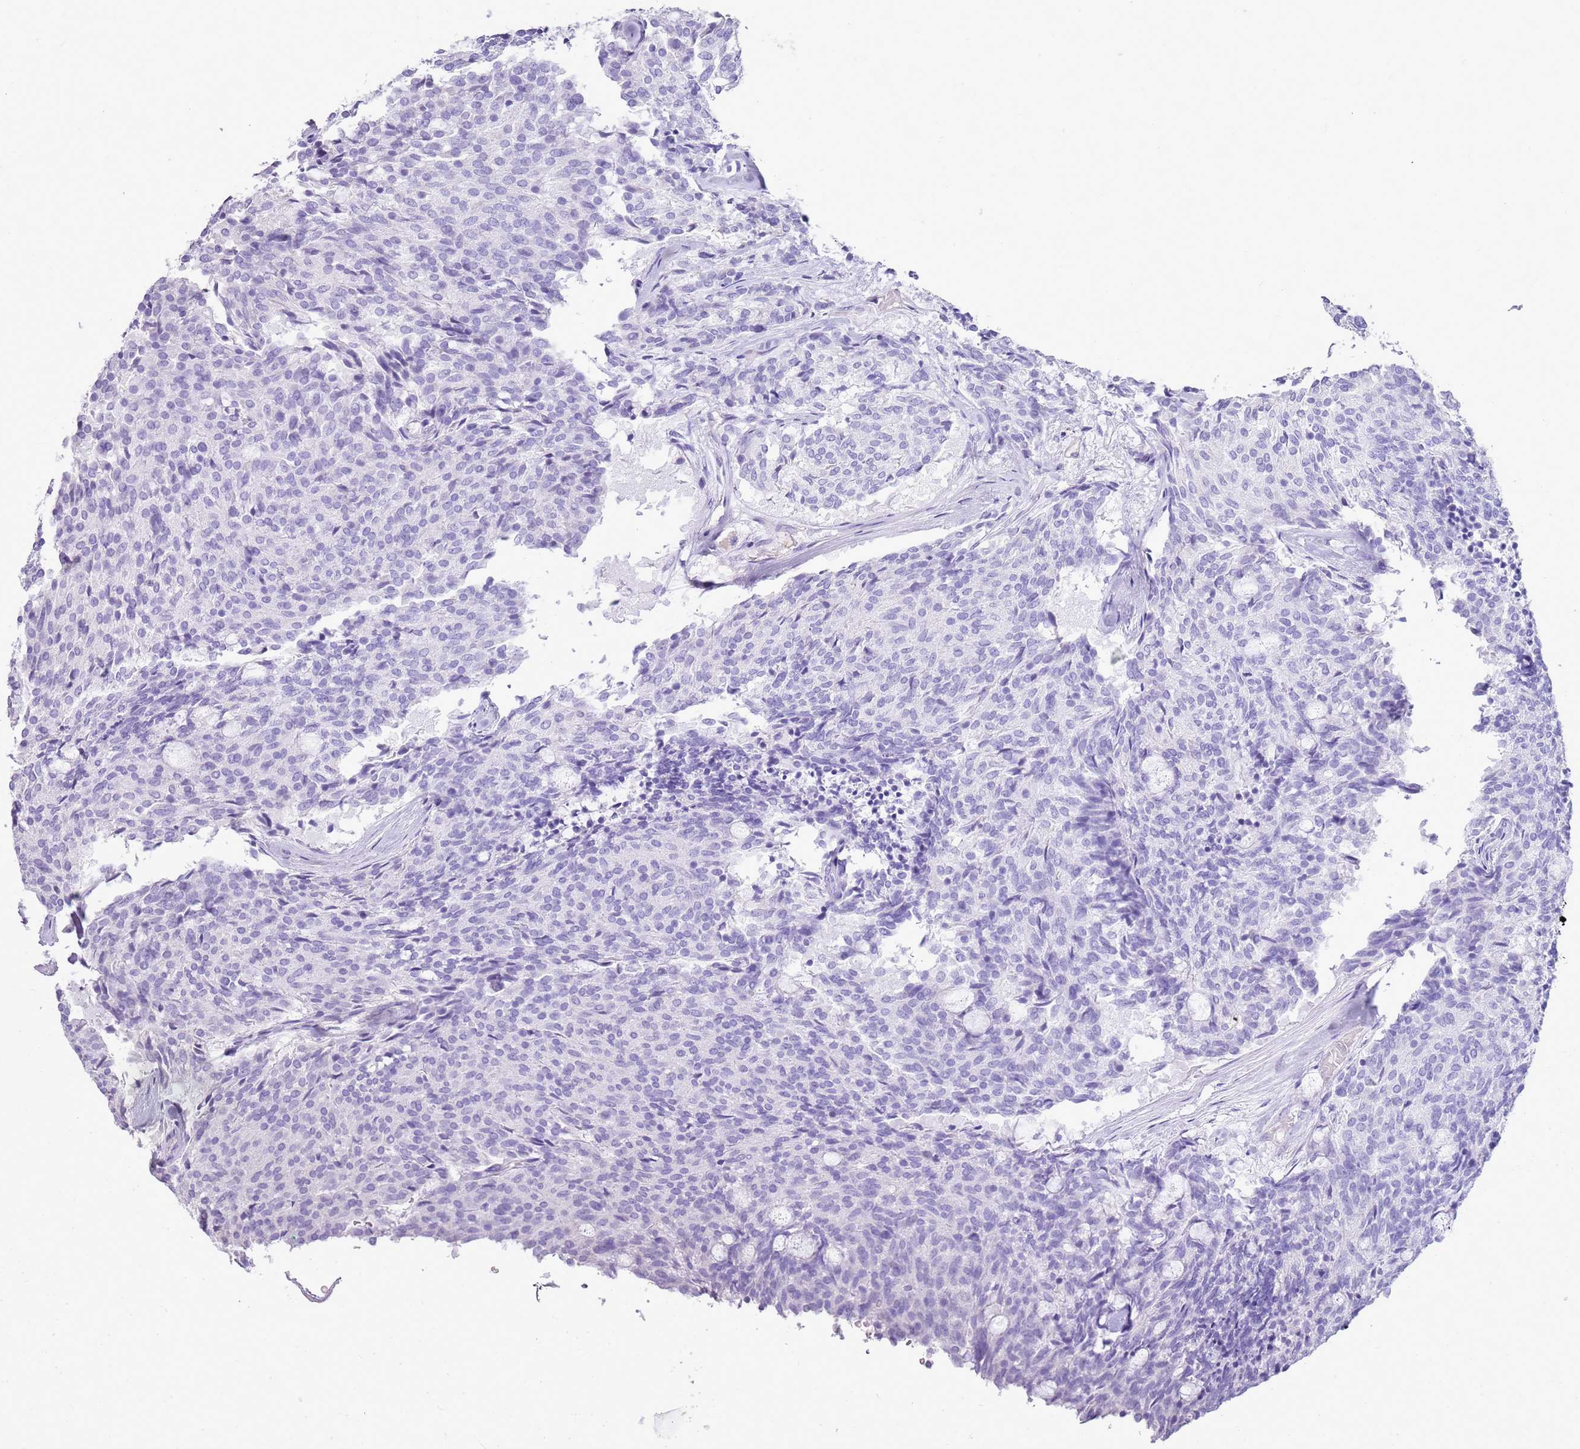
{"staining": {"intensity": "negative", "quantity": "none", "location": "none"}, "tissue": "carcinoid", "cell_type": "Tumor cells", "image_type": "cancer", "snomed": [{"axis": "morphology", "description": "Carcinoid, malignant, NOS"}, {"axis": "topography", "description": "Pancreas"}], "caption": "High magnification brightfield microscopy of carcinoid stained with DAB (brown) and counterstained with hematoxylin (blue): tumor cells show no significant staining.", "gene": "SULT1E1", "patient": {"sex": "female", "age": 54}}